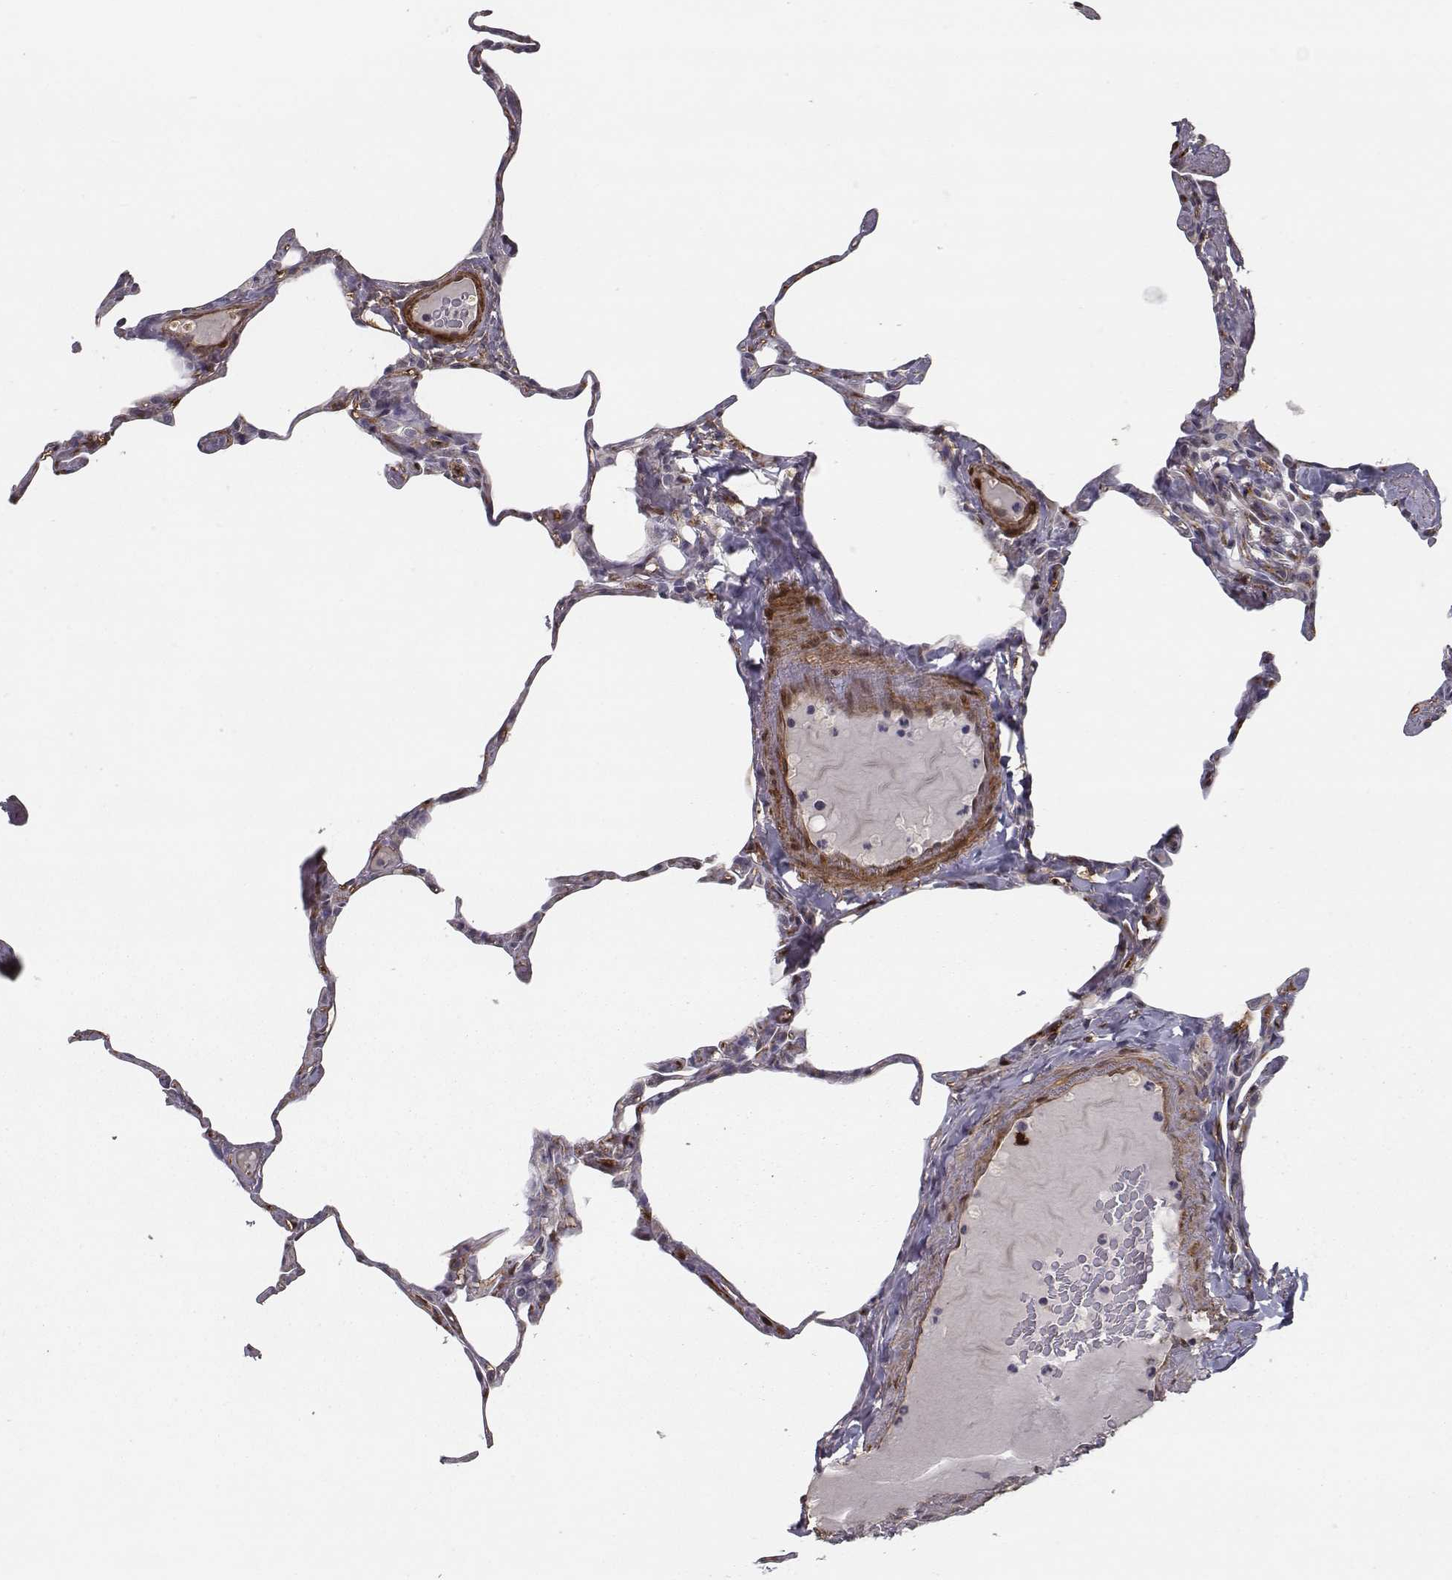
{"staining": {"intensity": "negative", "quantity": "none", "location": "none"}, "tissue": "lung", "cell_type": "Alveolar cells", "image_type": "normal", "snomed": [{"axis": "morphology", "description": "Normal tissue, NOS"}, {"axis": "topography", "description": "Lung"}], "caption": "Alveolar cells show no significant protein staining in normal lung.", "gene": "ISYNA1", "patient": {"sex": "male", "age": 65}}